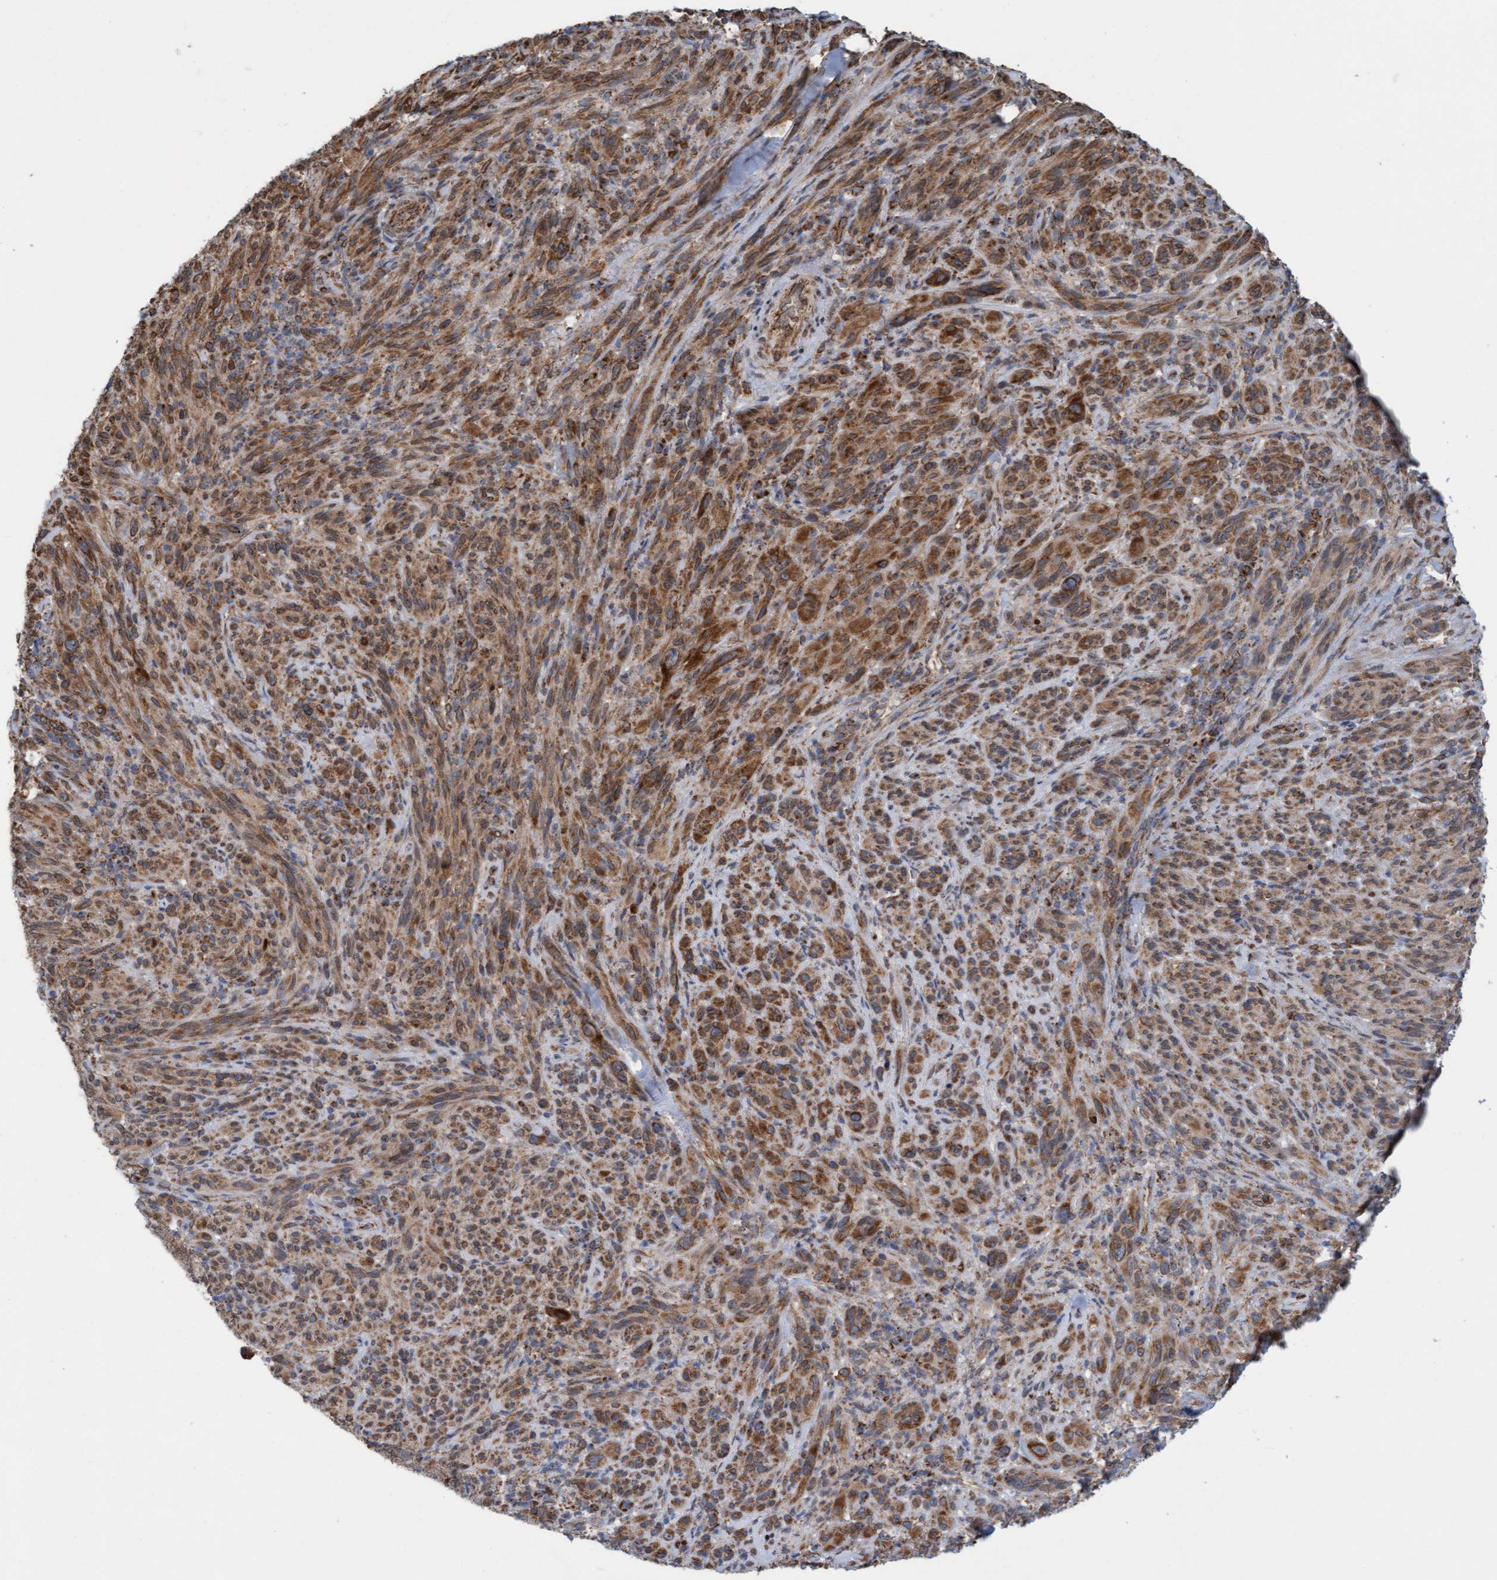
{"staining": {"intensity": "strong", "quantity": ">75%", "location": "cytoplasmic/membranous"}, "tissue": "melanoma", "cell_type": "Tumor cells", "image_type": "cancer", "snomed": [{"axis": "morphology", "description": "Malignant melanoma, NOS"}, {"axis": "topography", "description": "Skin of head"}], "caption": "Malignant melanoma was stained to show a protein in brown. There is high levels of strong cytoplasmic/membranous positivity in about >75% of tumor cells.", "gene": "MRPS23", "patient": {"sex": "male", "age": 96}}